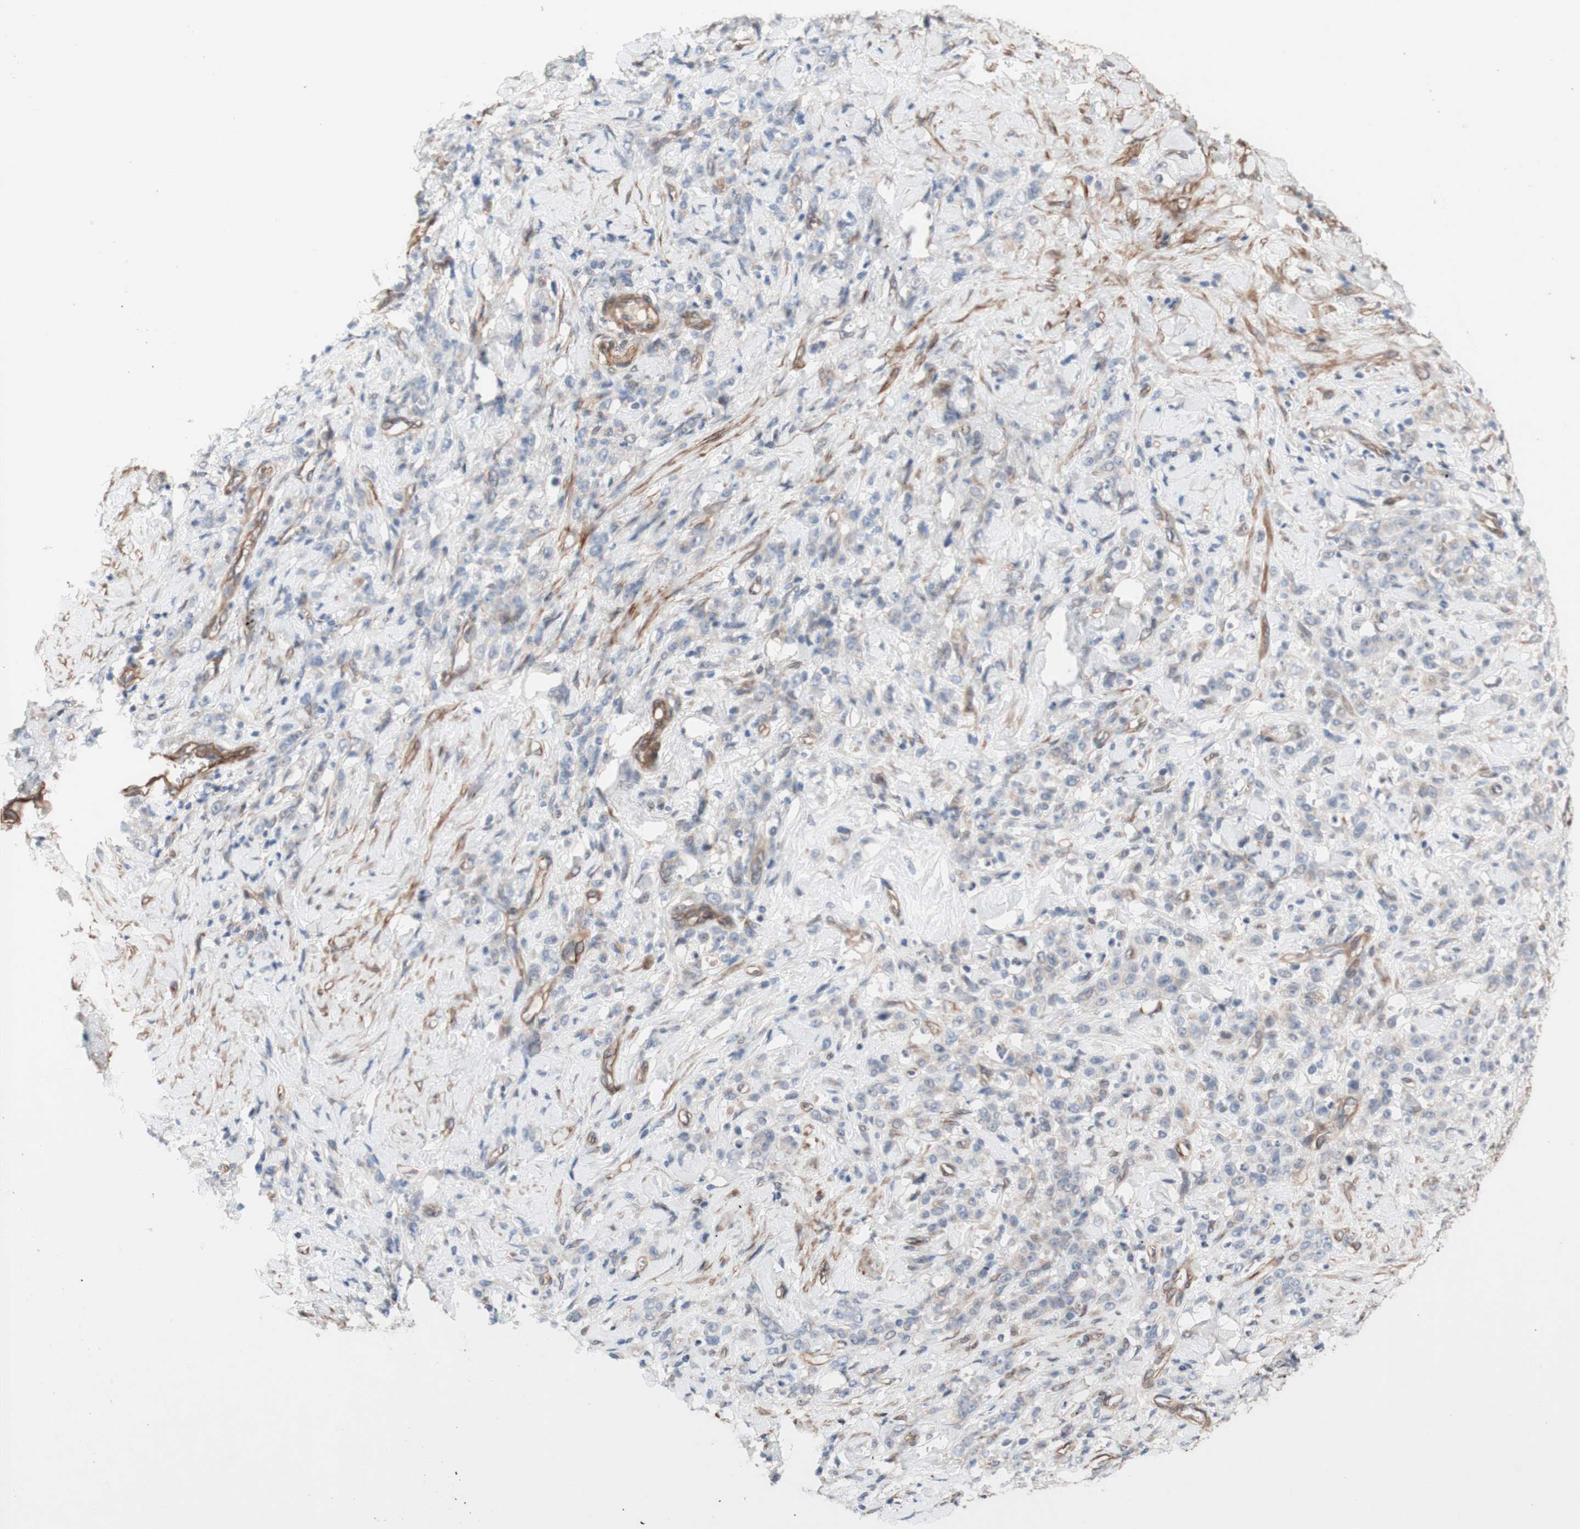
{"staining": {"intensity": "weak", "quantity": ">75%", "location": "cytoplasmic/membranous"}, "tissue": "stomach cancer", "cell_type": "Tumor cells", "image_type": "cancer", "snomed": [{"axis": "morphology", "description": "Adenocarcinoma, NOS"}, {"axis": "topography", "description": "Stomach"}], "caption": "A brown stain shows weak cytoplasmic/membranous expression of a protein in stomach adenocarcinoma tumor cells.", "gene": "CNN3", "patient": {"sex": "male", "age": 82}}